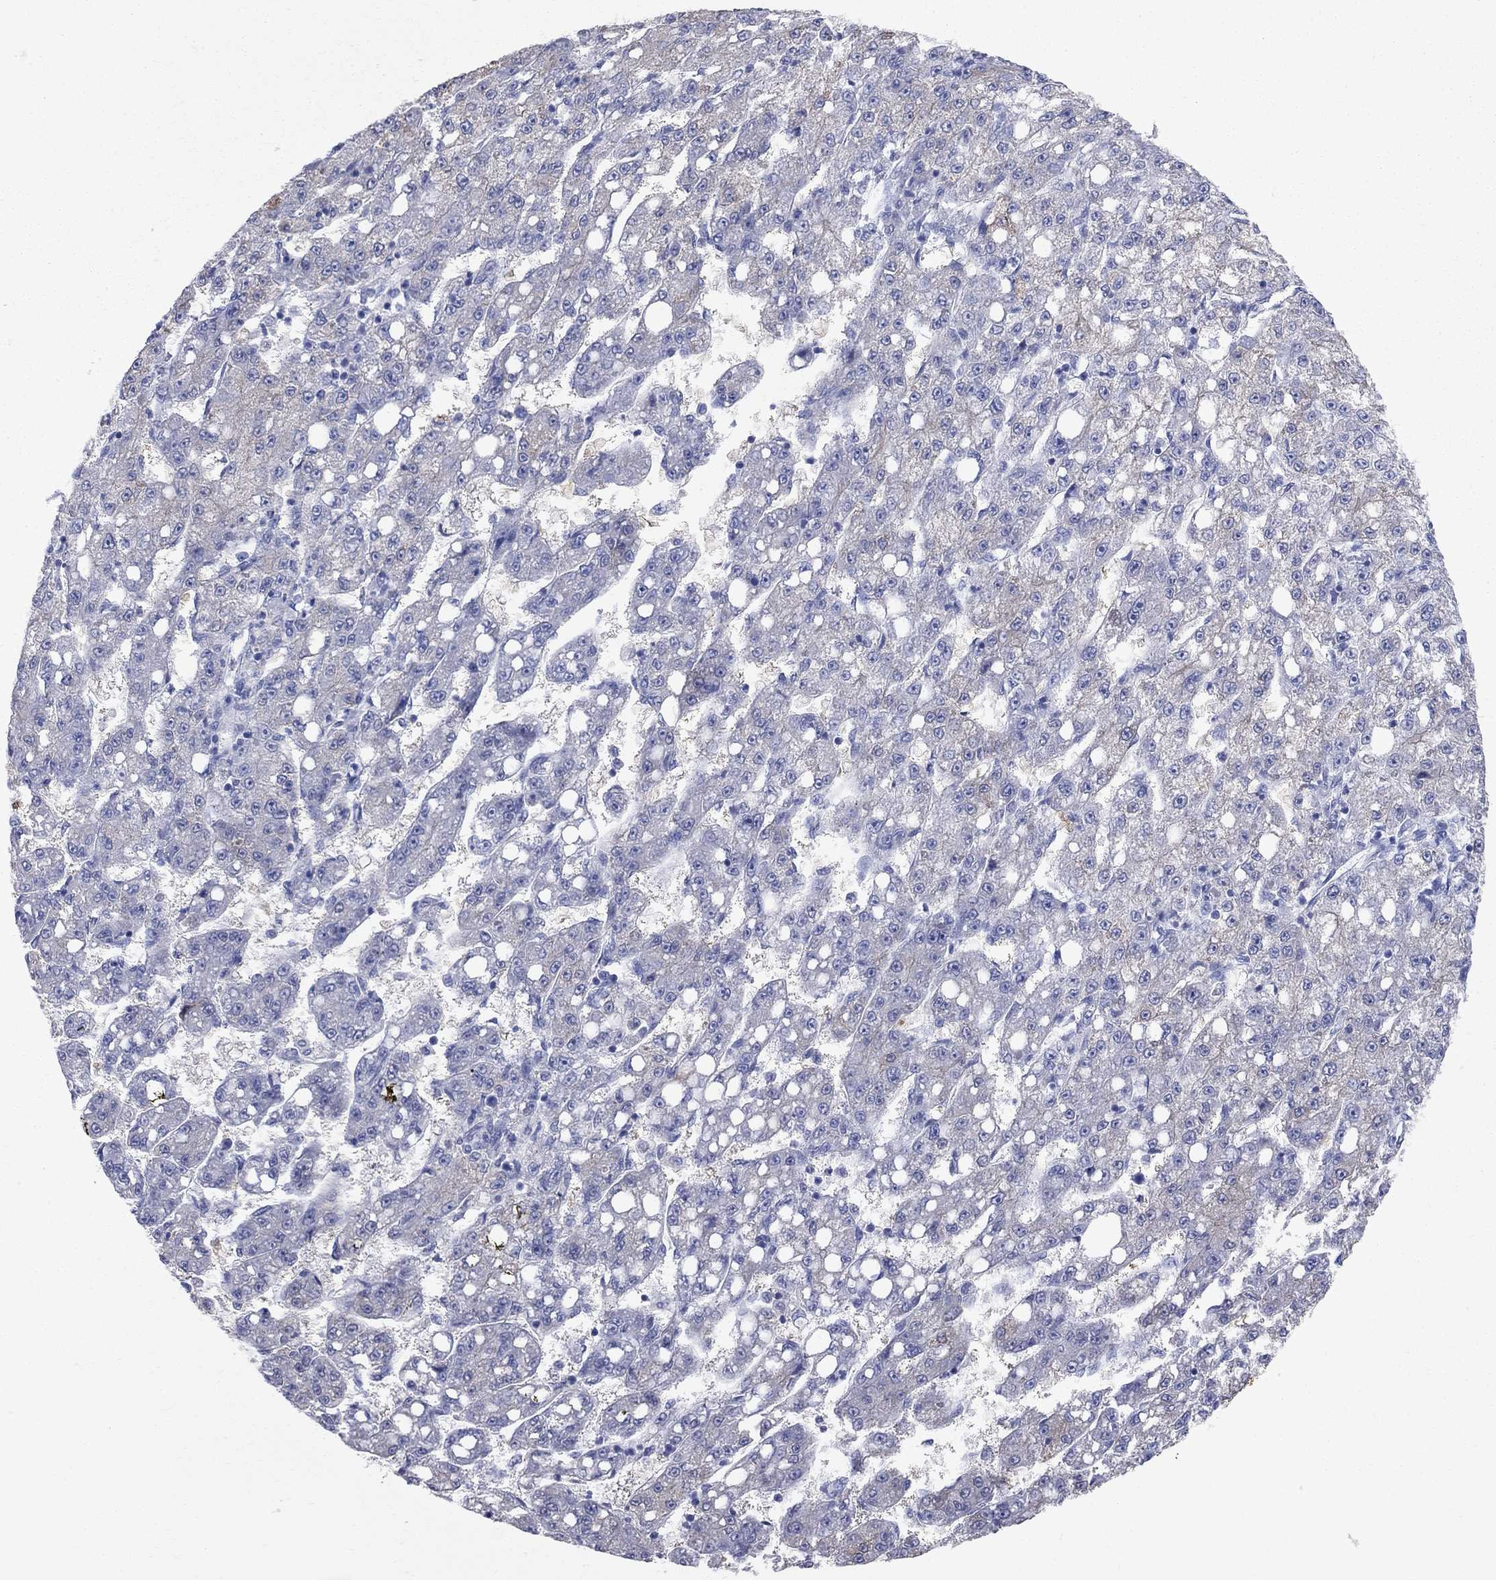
{"staining": {"intensity": "weak", "quantity": "<25%", "location": "cytoplasmic/membranous"}, "tissue": "liver cancer", "cell_type": "Tumor cells", "image_type": "cancer", "snomed": [{"axis": "morphology", "description": "Carcinoma, Hepatocellular, NOS"}, {"axis": "topography", "description": "Liver"}], "caption": "DAB (3,3'-diaminobenzidine) immunohistochemical staining of human liver cancer shows no significant expression in tumor cells.", "gene": "AOX1", "patient": {"sex": "female", "age": 65}}